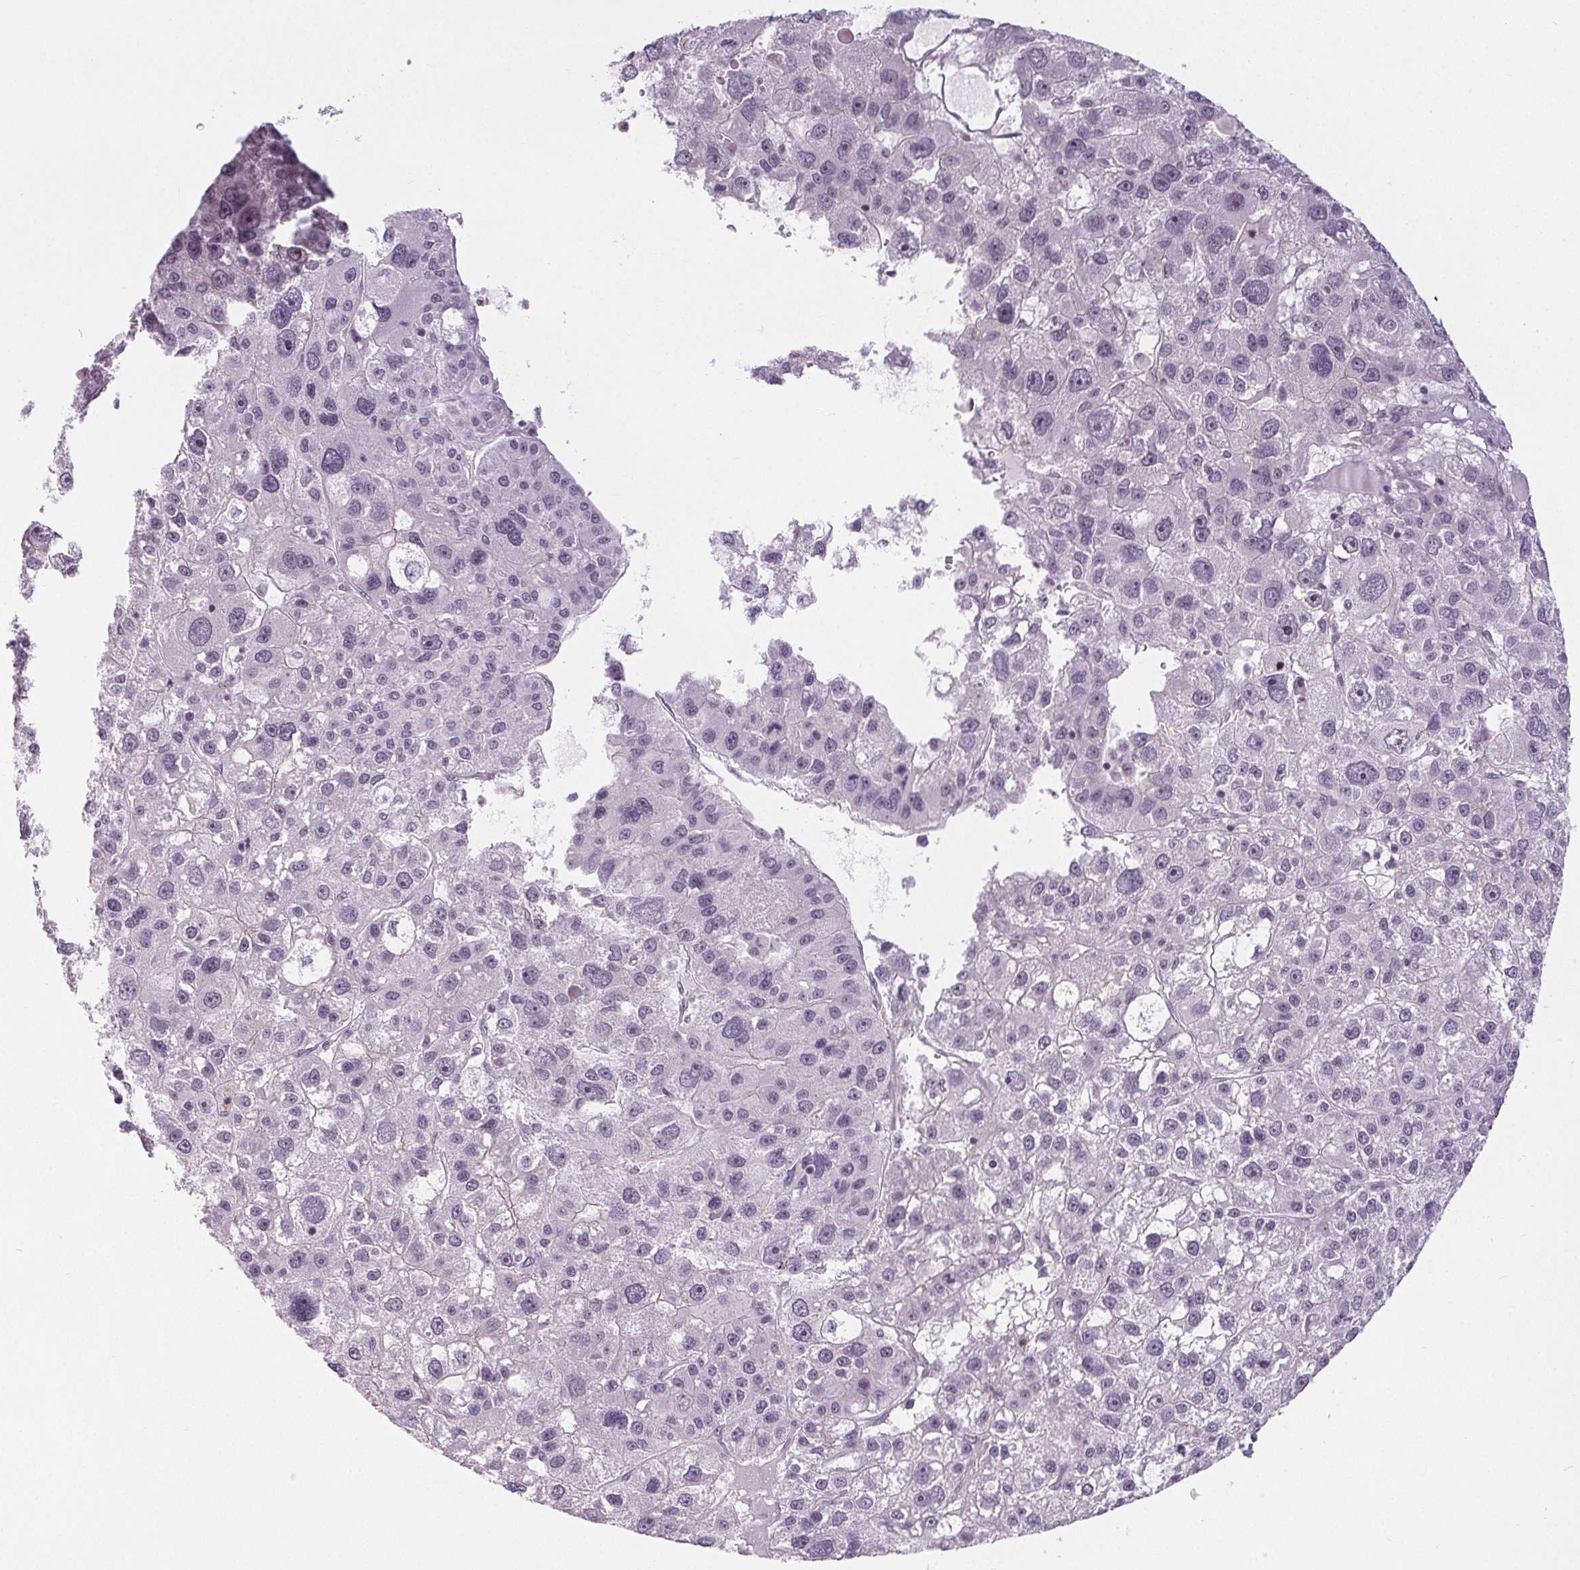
{"staining": {"intensity": "weak", "quantity": "<25%", "location": "nuclear"}, "tissue": "liver cancer", "cell_type": "Tumor cells", "image_type": "cancer", "snomed": [{"axis": "morphology", "description": "Carcinoma, Hepatocellular, NOS"}, {"axis": "topography", "description": "Liver"}], "caption": "DAB immunohistochemical staining of liver cancer exhibits no significant staining in tumor cells. (Brightfield microscopy of DAB immunohistochemistry at high magnification).", "gene": "NOLC1", "patient": {"sex": "male", "age": 73}}